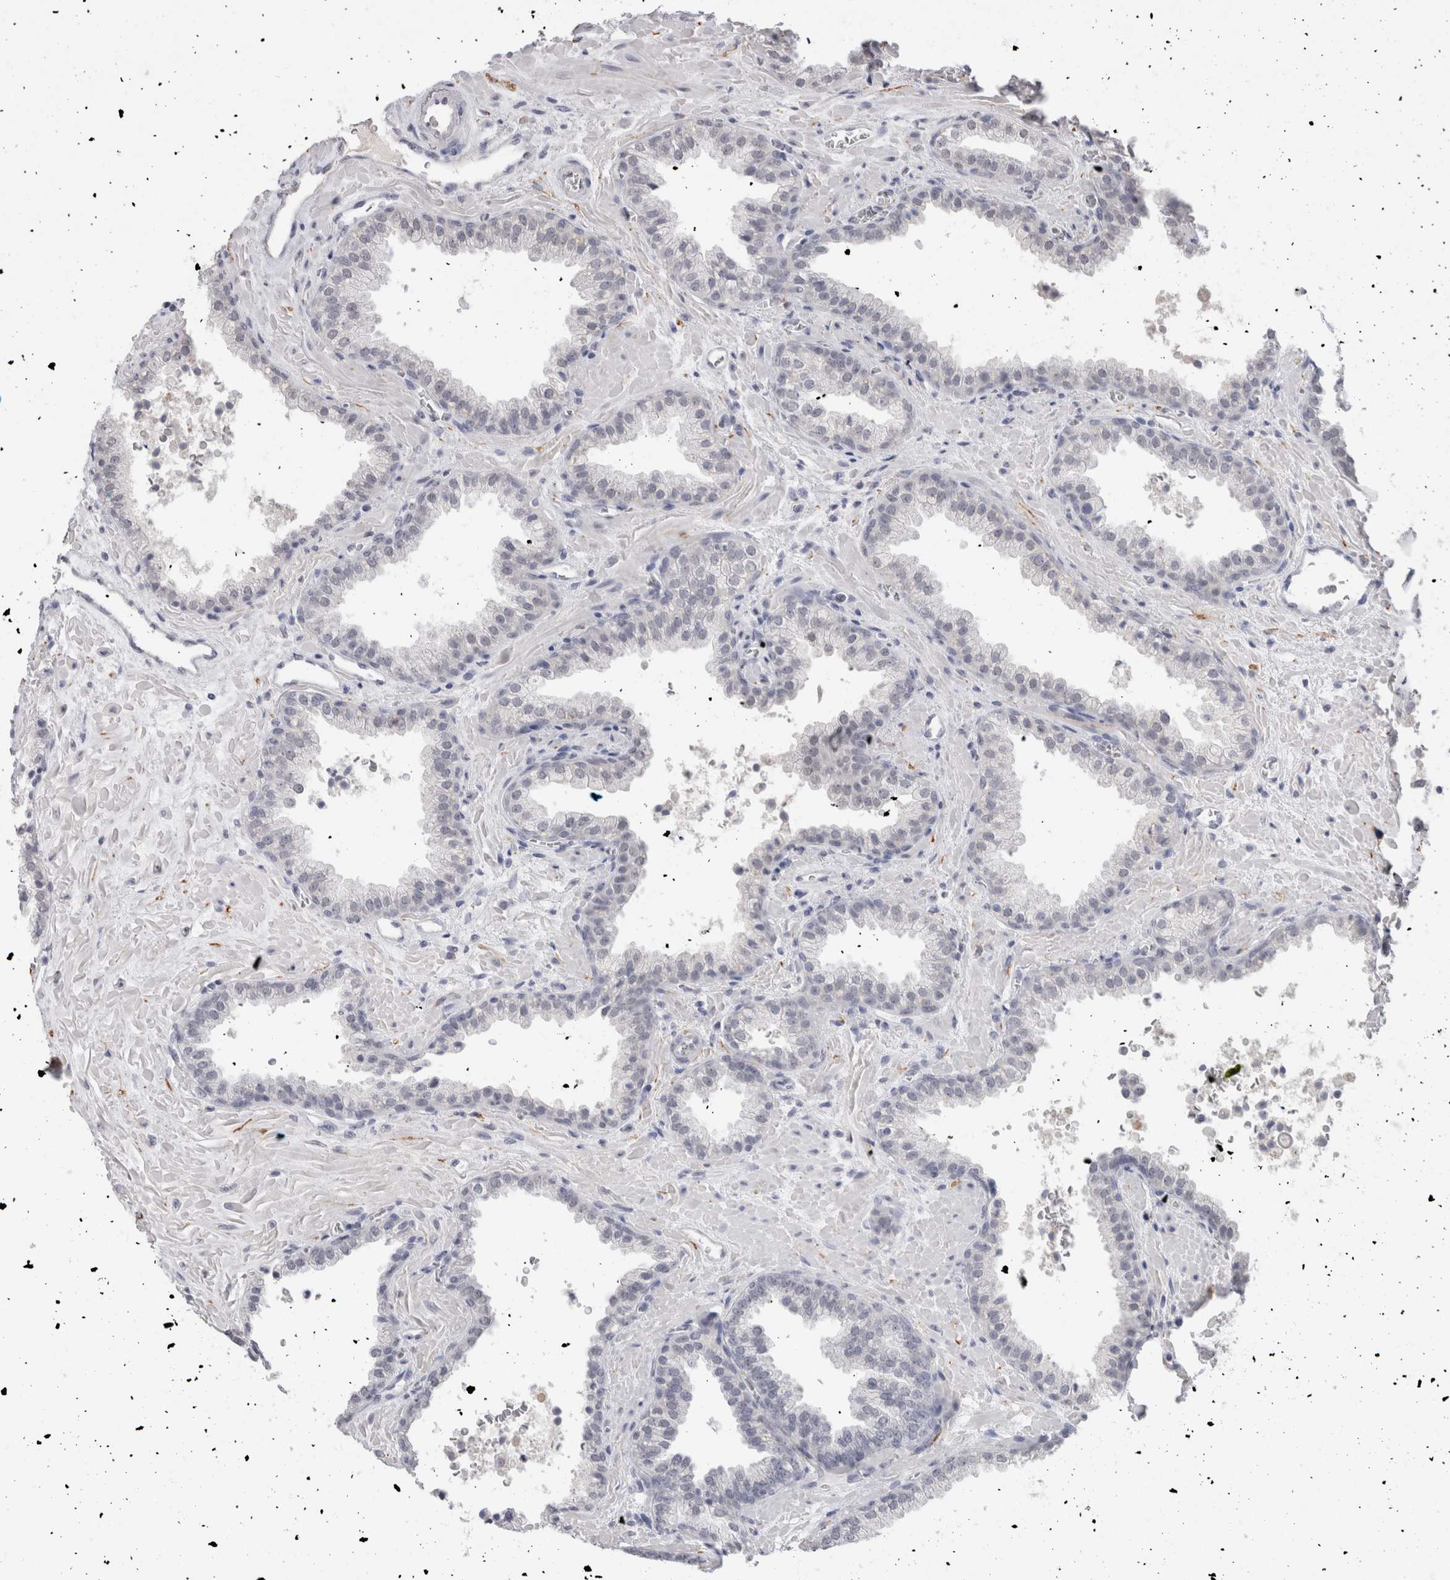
{"staining": {"intensity": "negative", "quantity": "none", "location": "none"}, "tissue": "prostate cancer", "cell_type": "Tumor cells", "image_type": "cancer", "snomed": [{"axis": "morphology", "description": "Adenocarcinoma, Low grade"}, {"axis": "topography", "description": "Prostate"}], "caption": "Tumor cells show no significant protein positivity in prostate low-grade adenocarcinoma.", "gene": "CADM3", "patient": {"sex": "male", "age": 71}}